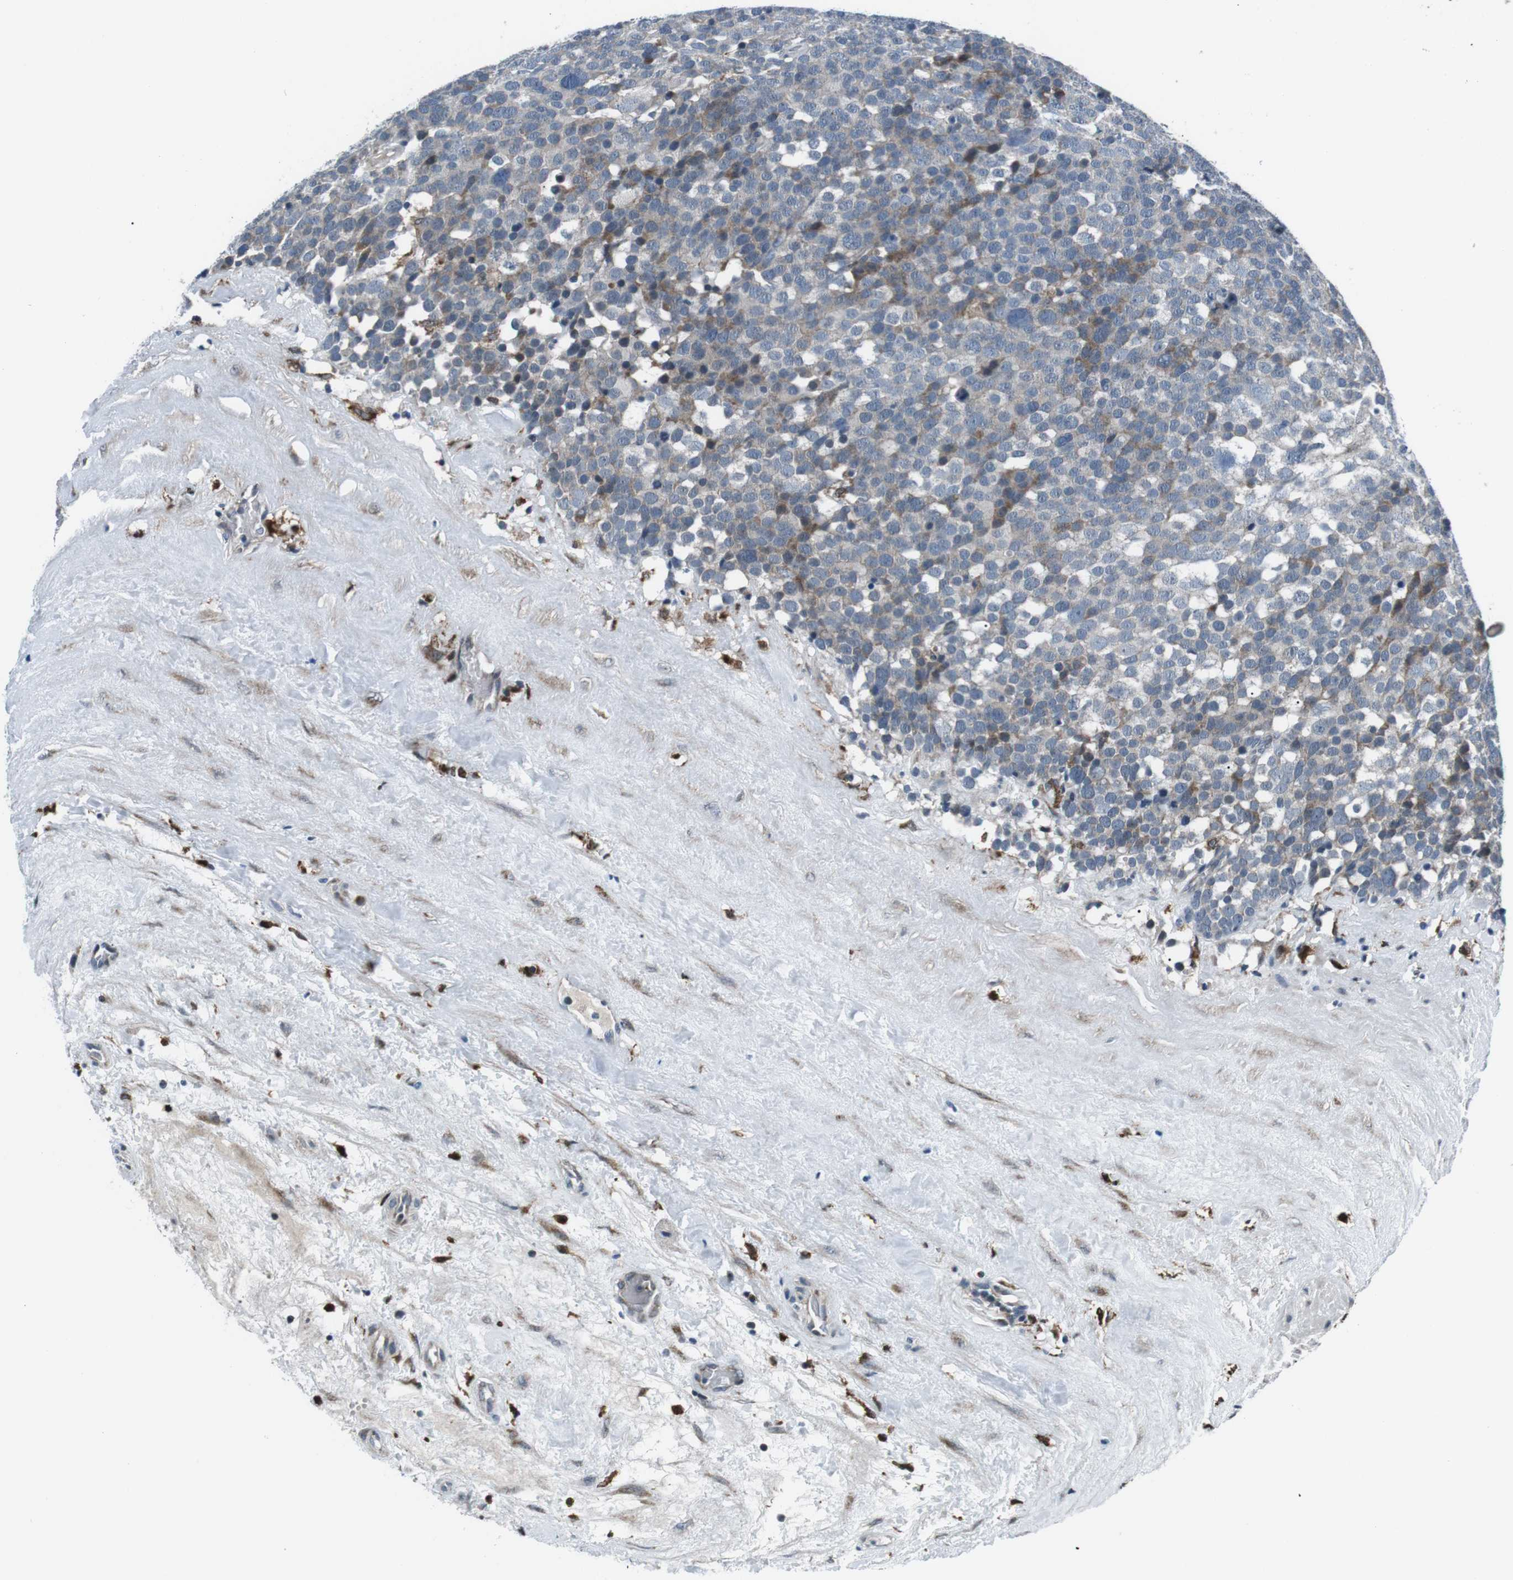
{"staining": {"intensity": "negative", "quantity": "none", "location": "none"}, "tissue": "testis cancer", "cell_type": "Tumor cells", "image_type": "cancer", "snomed": [{"axis": "morphology", "description": "Seminoma, NOS"}, {"axis": "topography", "description": "Testis"}], "caption": "DAB (3,3'-diaminobenzidine) immunohistochemical staining of human testis cancer reveals no significant expression in tumor cells.", "gene": "BLNK", "patient": {"sex": "male", "age": 71}}